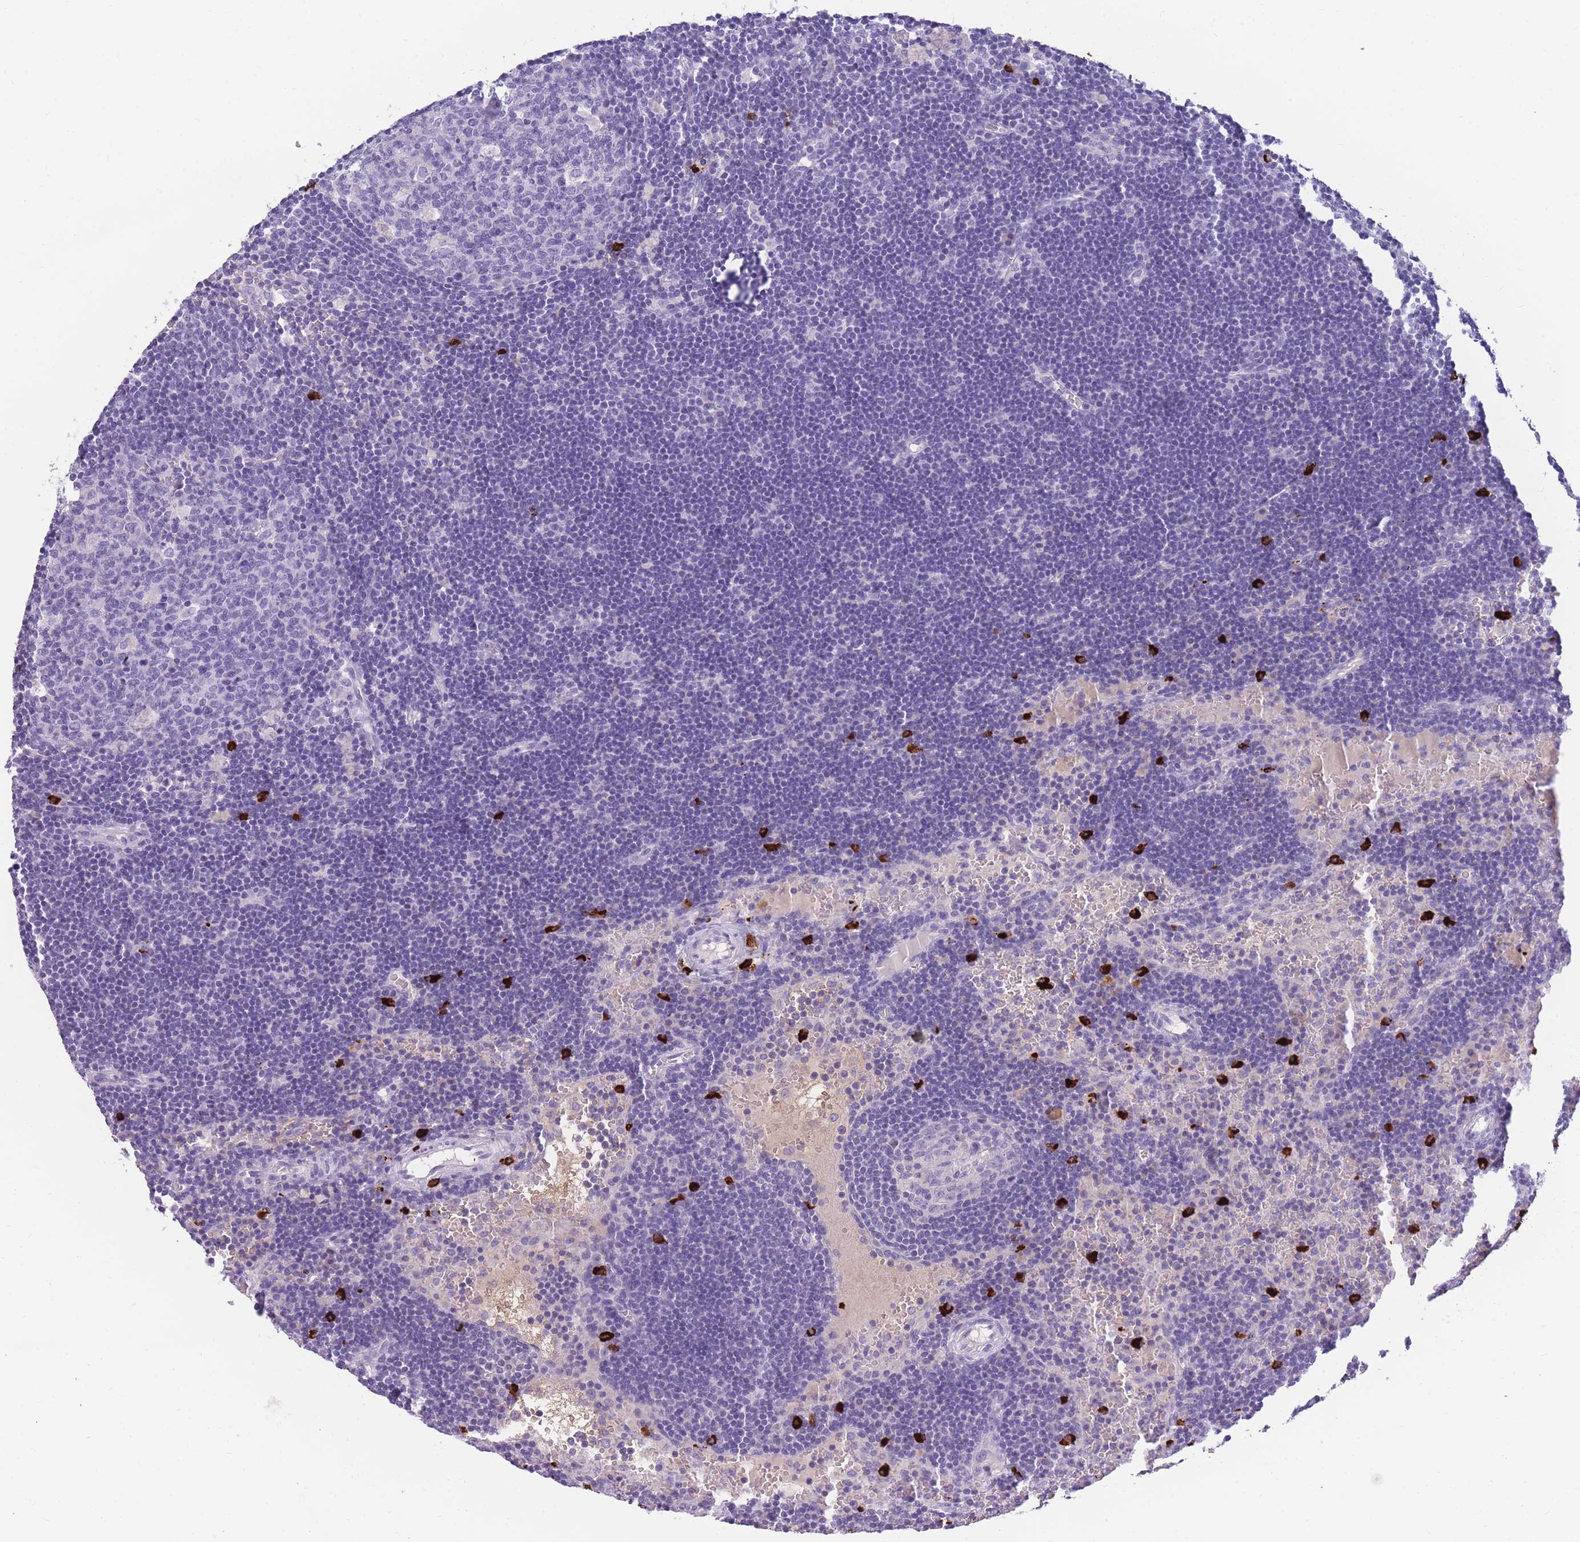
{"staining": {"intensity": "negative", "quantity": "none", "location": "none"}, "tissue": "lymph node", "cell_type": "Germinal center cells", "image_type": "normal", "snomed": [{"axis": "morphology", "description": "Normal tissue, NOS"}, {"axis": "topography", "description": "Lymph node"}], "caption": "This is a photomicrograph of IHC staining of normal lymph node, which shows no positivity in germinal center cells. (Brightfield microscopy of DAB IHC at high magnification).", "gene": "TPSAB1", "patient": {"sex": "male", "age": 62}}